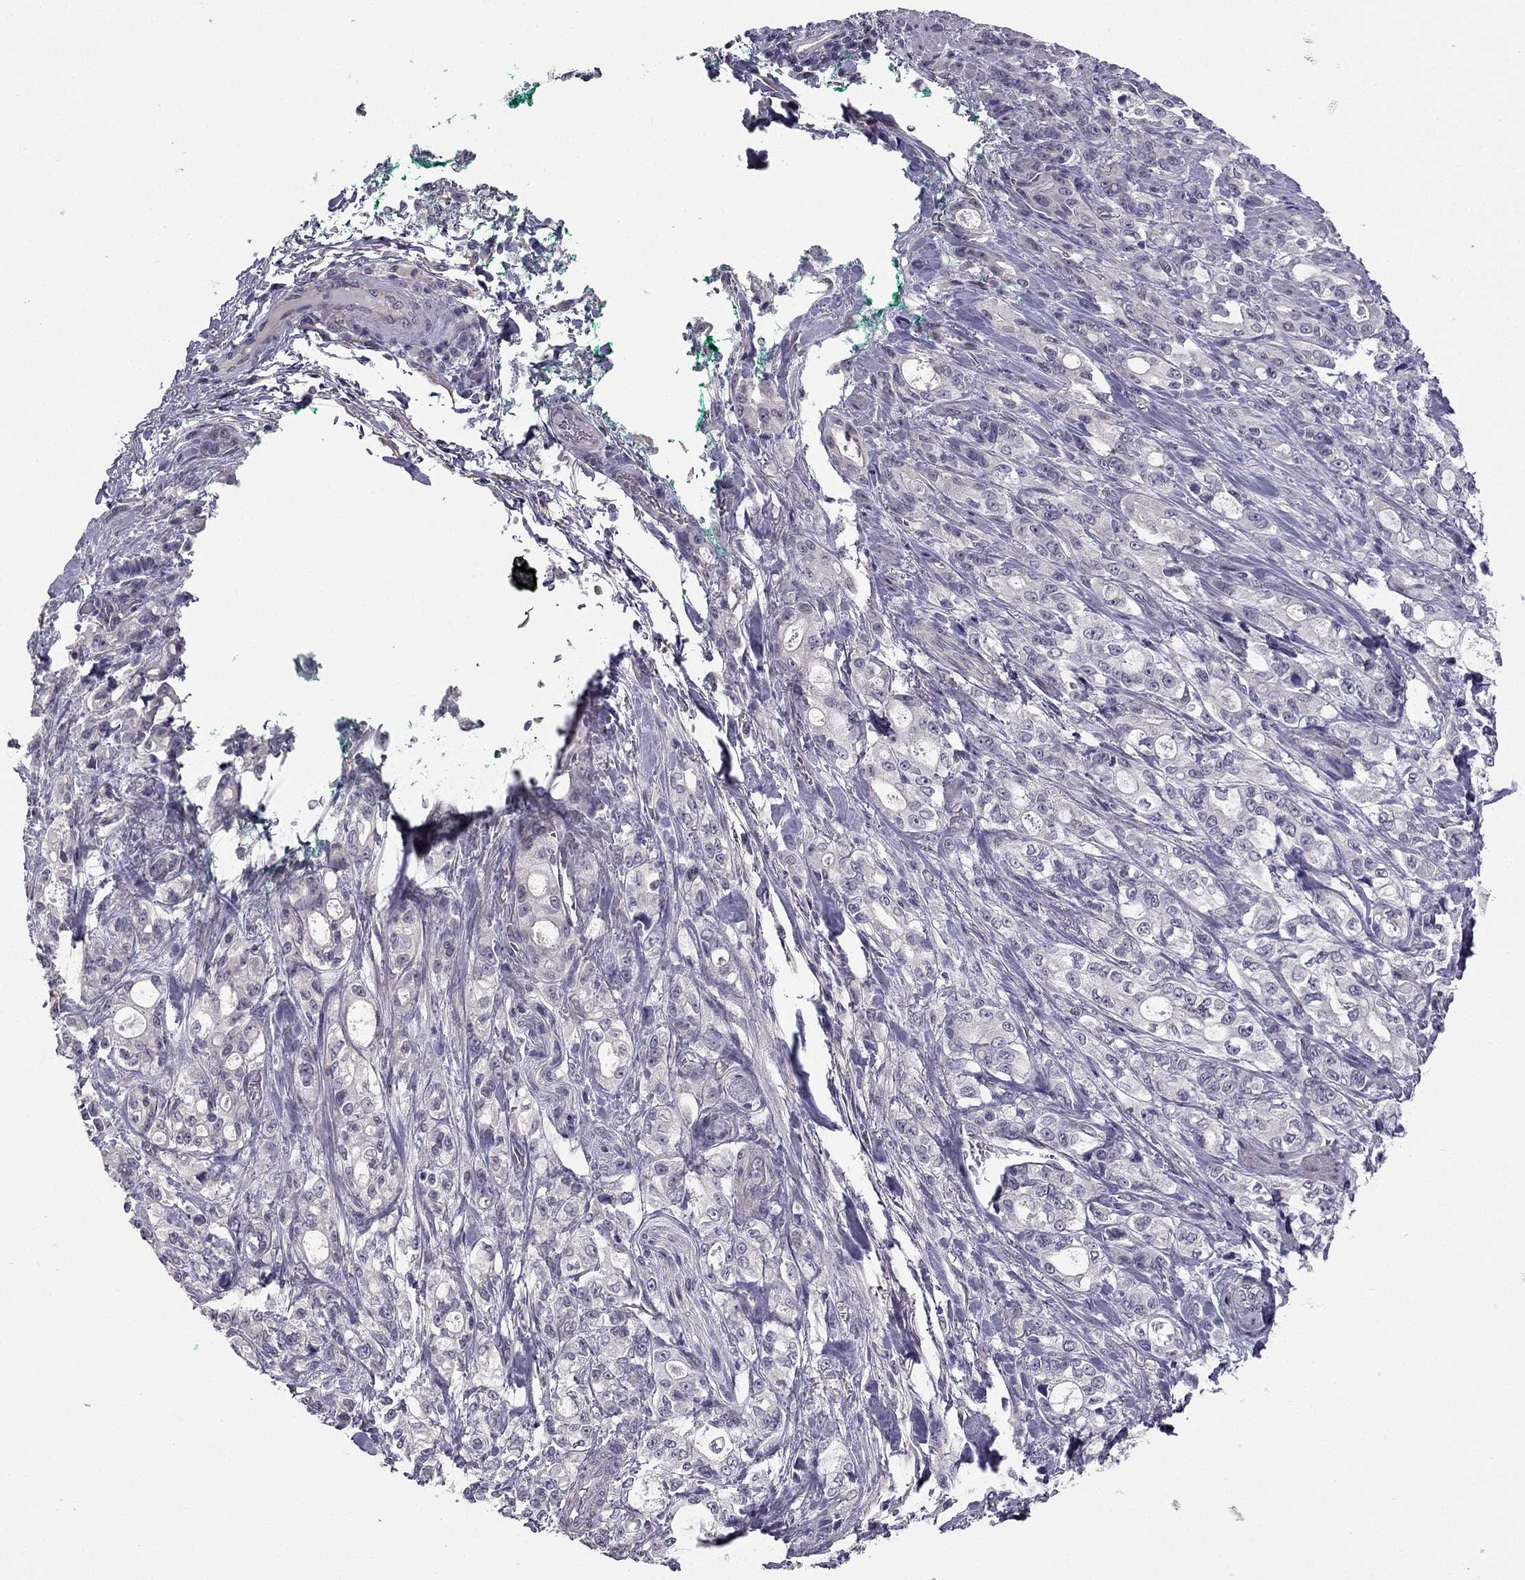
{"staining": {"intensity": "negative", "quantity": "none", "location": "none"}, "tissue": "stomach cancer", "cell_type": "Tumor cells", "image_type": "cancer", "snomed": [{"axis": "morphology", "description": "Adenocarcinoma, NOS"}, {"axis": "topography", "description": "Stomach"}], "caption": "Immunohistochemical staining of stomach cancer (adenocarcinoma) displays no significant staining in tumor cells. (DAB immunohistochemistry, high magnification).", "gene": "HSFX1", "patient": {"sex": "male", "age": 63}}